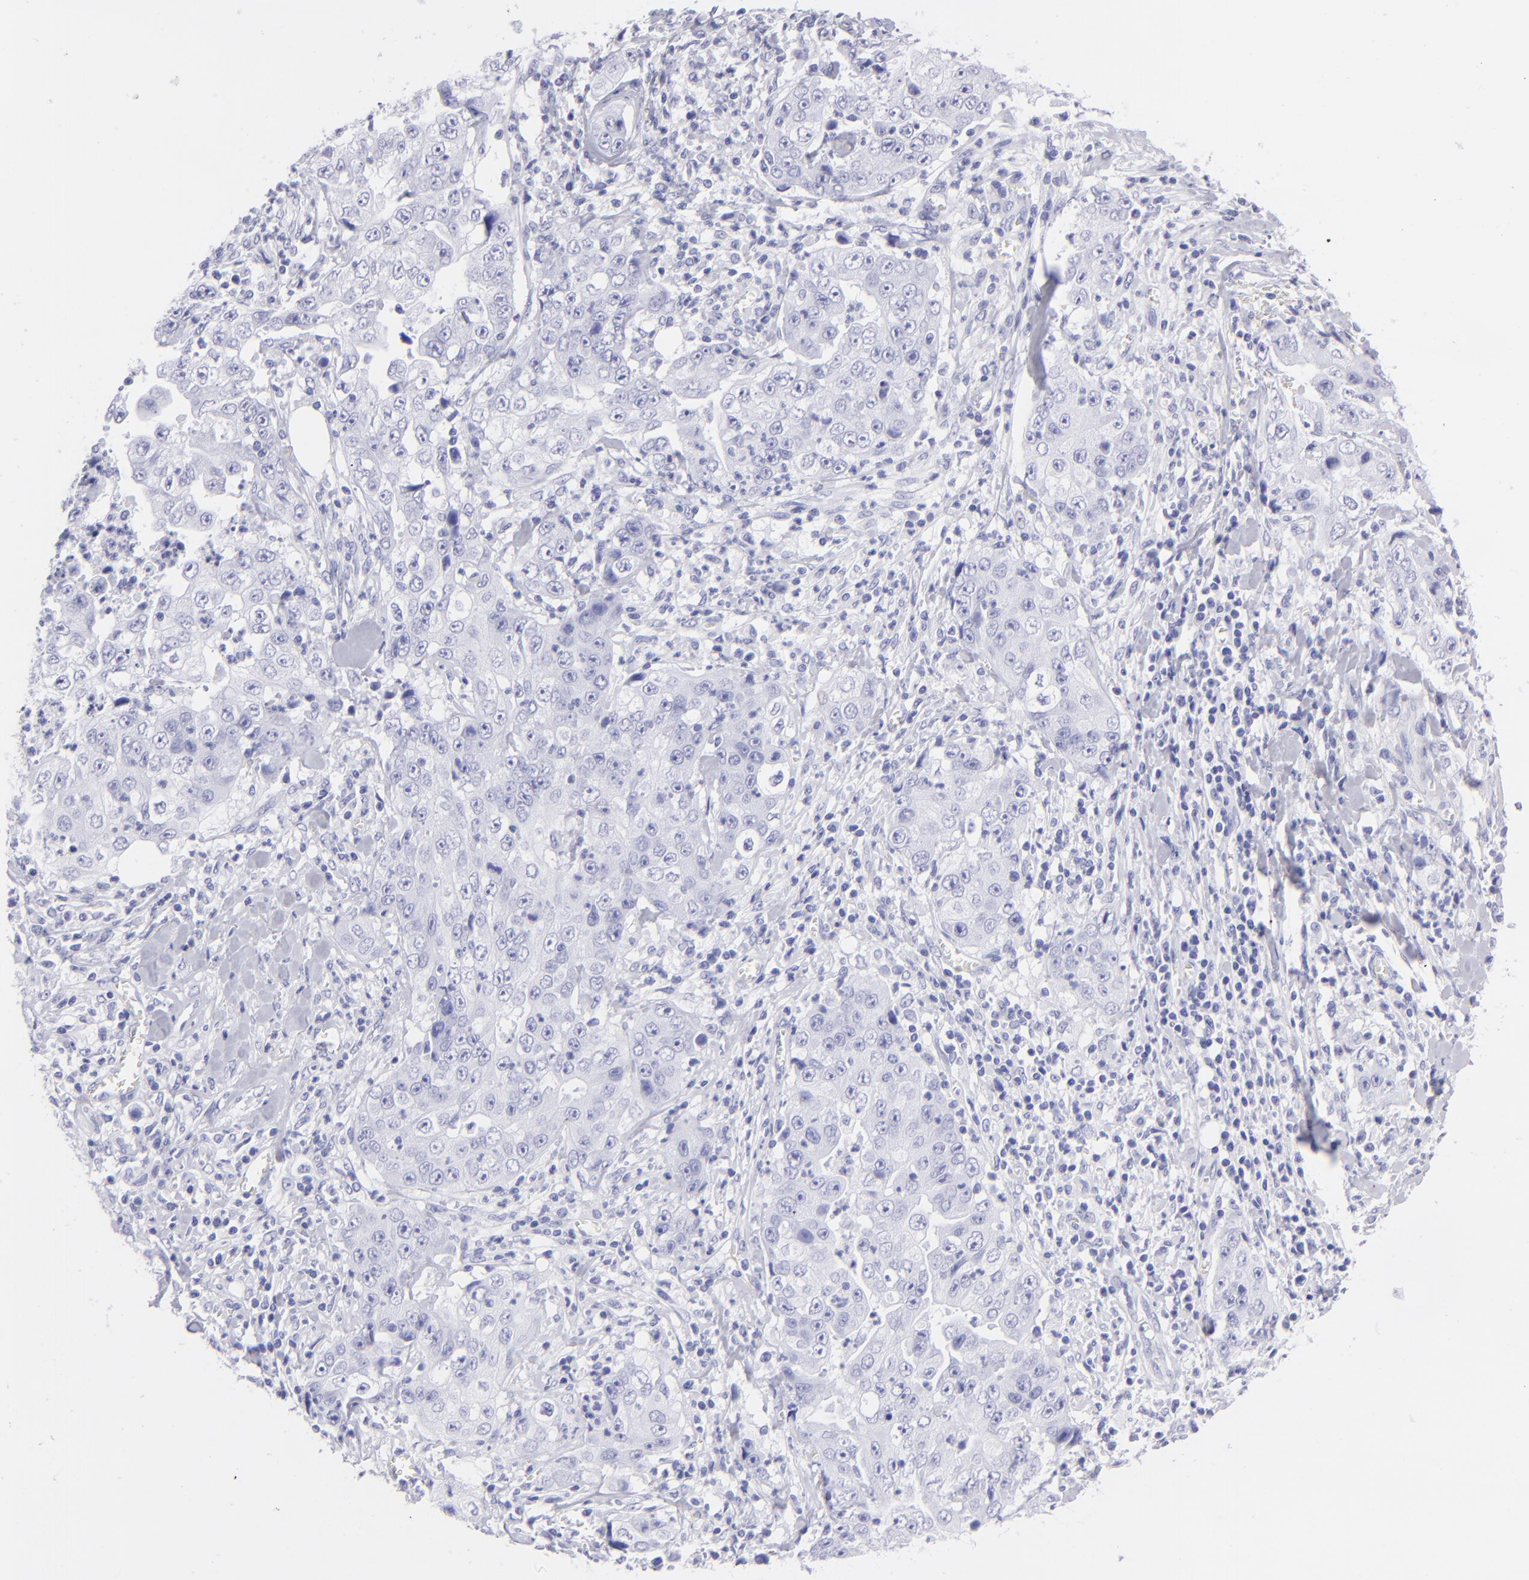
{"staining": {"intensity": "negative", "quantity": "none", "location": "none"}, "tissue": "lung cancer", "cell_type": "Tumor cells", "image_type": "cancer", "snomed": [{"axis": "morphology", "description": "Squamous cell carcinoma, NOS"}, {"axis": "topography", "description": "Lung"}], "caption": "This is a photomicrograph of immunohistochemistry staining of lung cancer (squamous cell carcinoma), which shows no positivity in tumor cells.", "gene": "SLC1A3", "patient": {"sex": "male", "age": 64}}